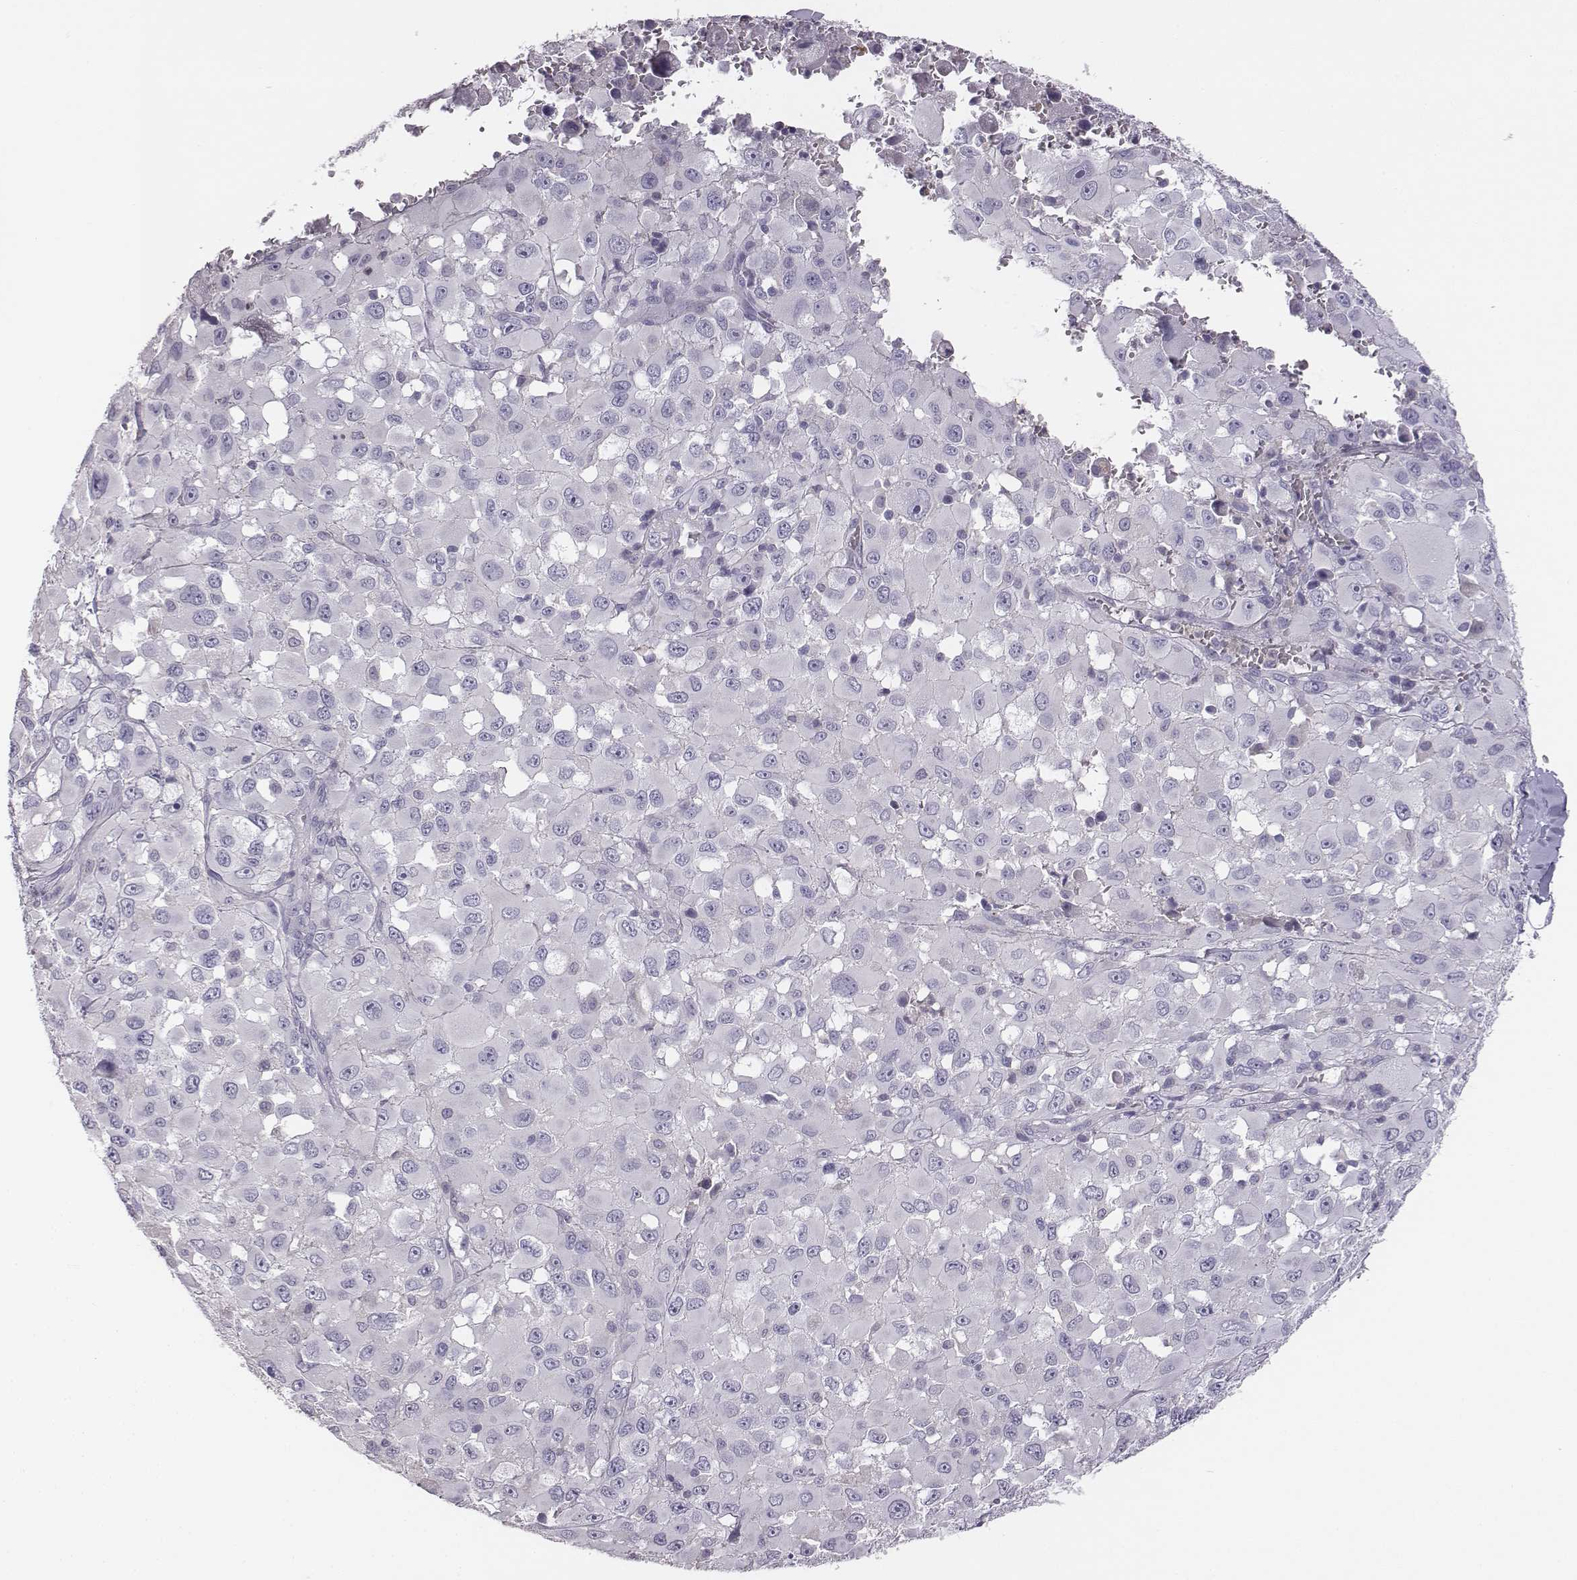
{"staining": {"intensity": "negative", "quantity": "none", "location": "none"}, "tissue": "melanoma", "cell_type": "Tumor cells", "image_type": "cancer", "snomed": [{"axis": "morphology", "description": "Malignant melanoma, Metastatic site"}, {"axis": "topography", "description": "Lymph node"}], "caption": "A photomicrograph of human malignant melanoma (metastatic site) is negative for staining in tumor cells. (Immunohistochemistry (ihc), brightfield microscopy, high magnification).", "gene": "ADAM7", "patient": {"sex": "male", "age": 50}}